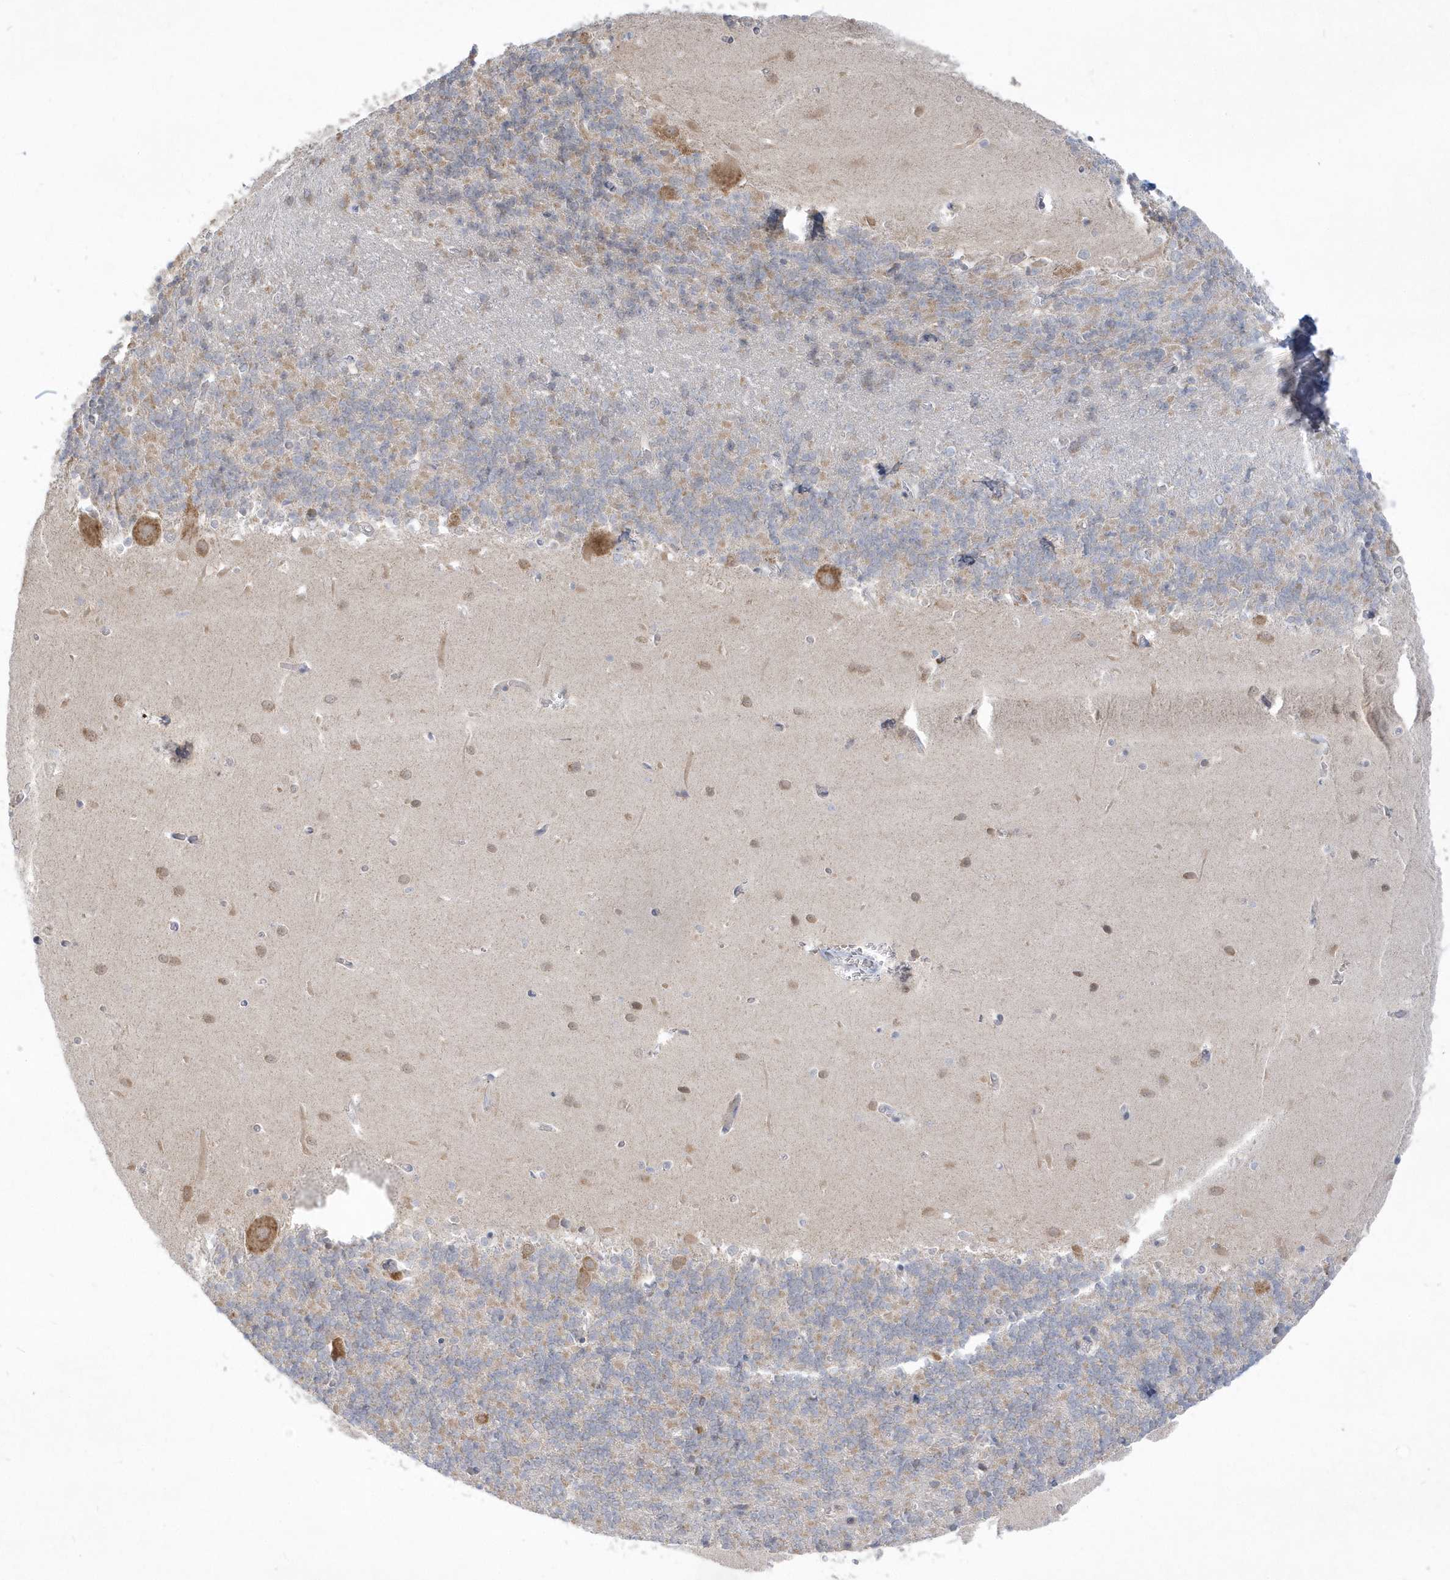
{"staining": {"intensity": "weak", "quantity": ">75%", "location": "cytoplasmic/membranous"}, "tissue": "cerebellum", "cell_type": "Cells in granular layer", "image_type": "normal", "snomed": [{"axis": "morphology", "description": "Normal tissue, NOS"}, {"axis": "topography", "description": "Cerebellum"}], "caption": "Brown immunohistochemical staining in benign cerebellum shows weak cytoplasmic/membranous positivity in approximately >75% of cells in granular layer. (DAB IHC with brightfield microscopy, high magnification).", "gene": "LARS1", "patient": {"sex": "male", "age": 37}}